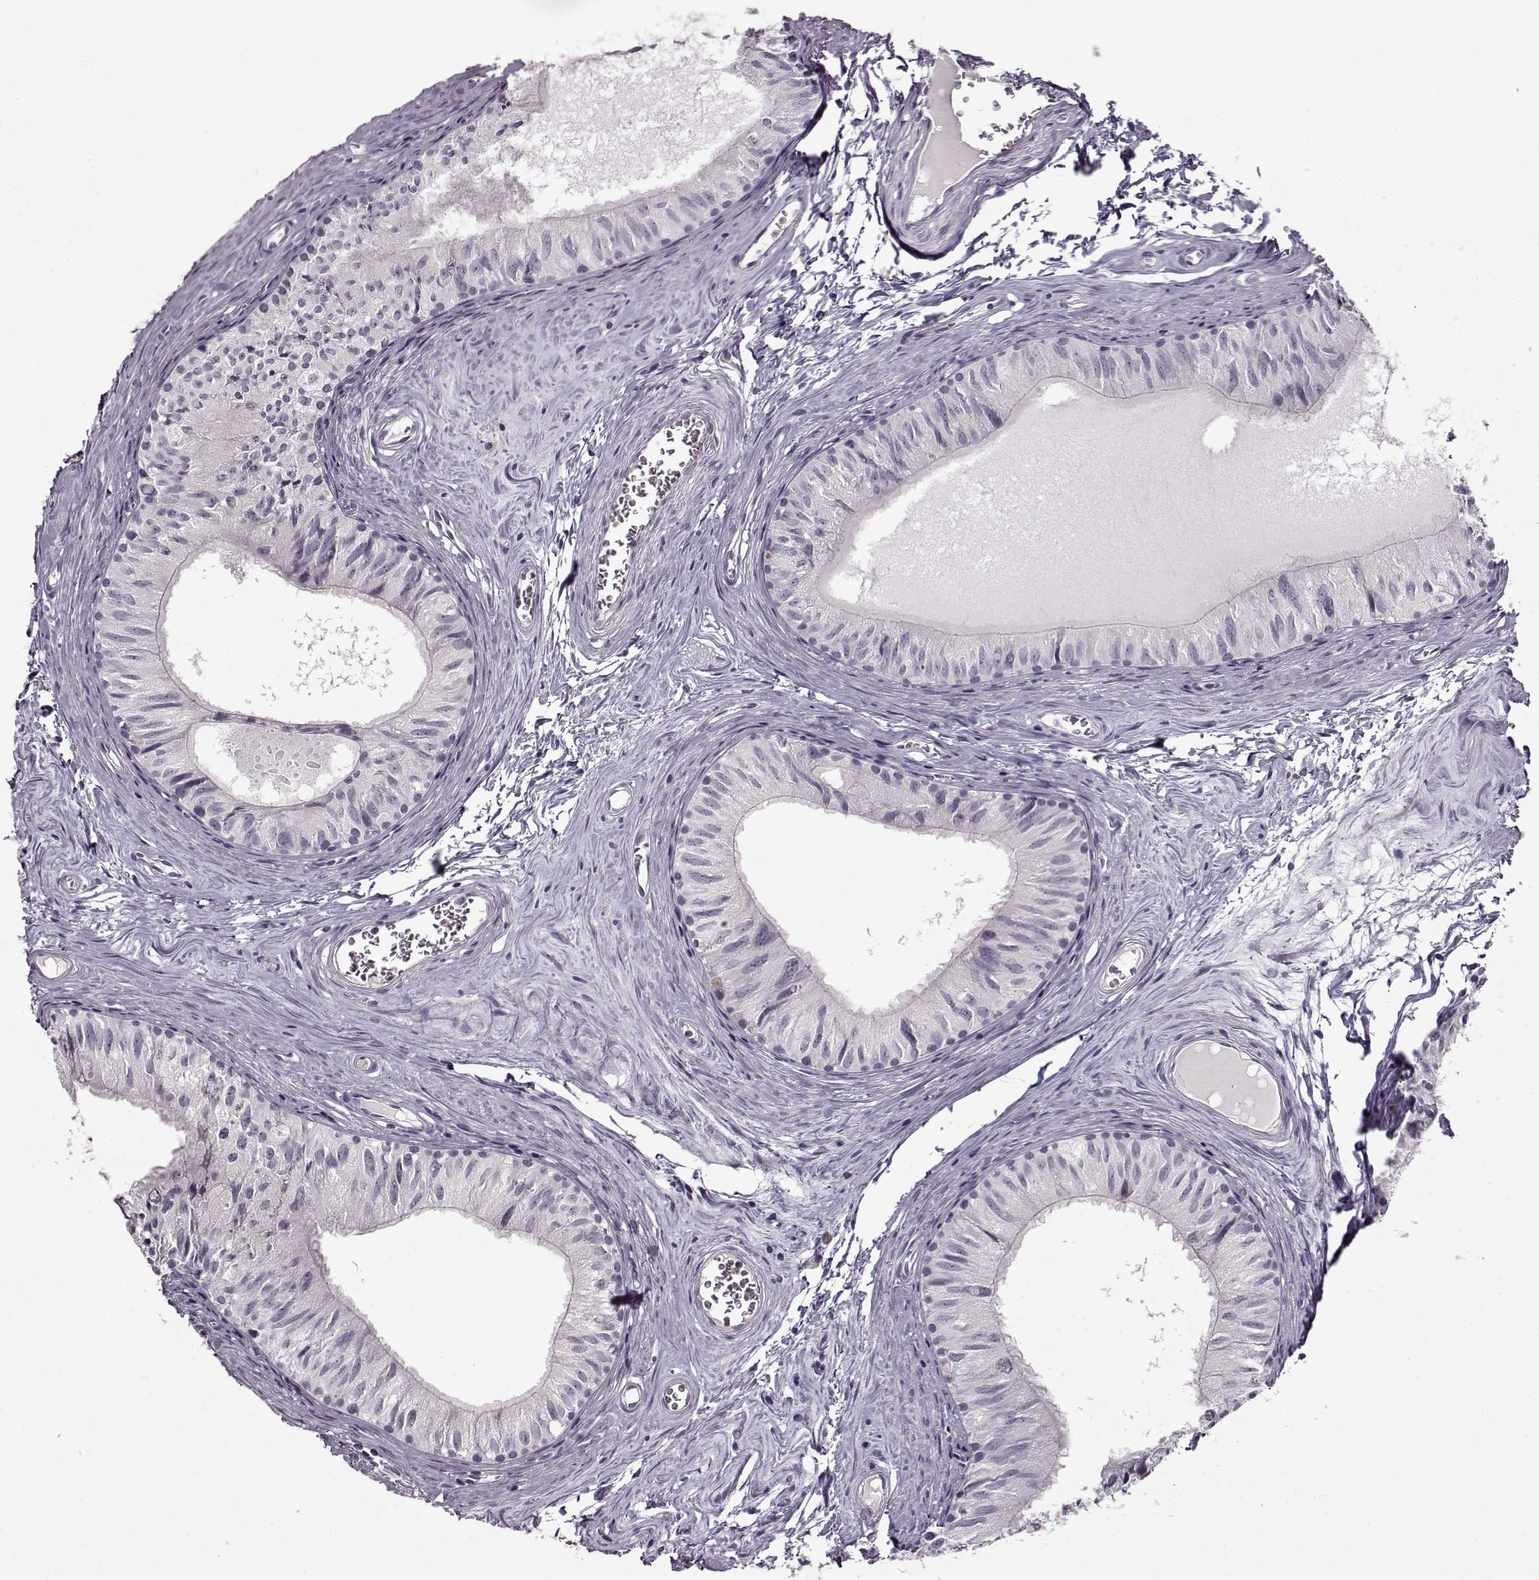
{"staining": {"intensity": "negative", "quantity": "none", "location": "none"}, "tissue": "epididymis", "cell_type": "Glandular cells", "image_type": "normal", "snomed": [{"axis": "morphology", "description": "Normal tissue, NOS"}, {"axis": "topography", "description": "Epididymis"}], "caption": "IHC image of normal epididymis: epididymis stained with DAB (3,3'-diaminobenzidine) exhibits no significant protein positivity in glandular cells. (Stains: DAB (3,3'-diaminobenzidine) immunohistochemistry with hematoxylin counter stain, Microscopy: brightfield microscopy at high magnification).", "gene": "FSHB", "patient": {"sex": "male", "age": 52}}